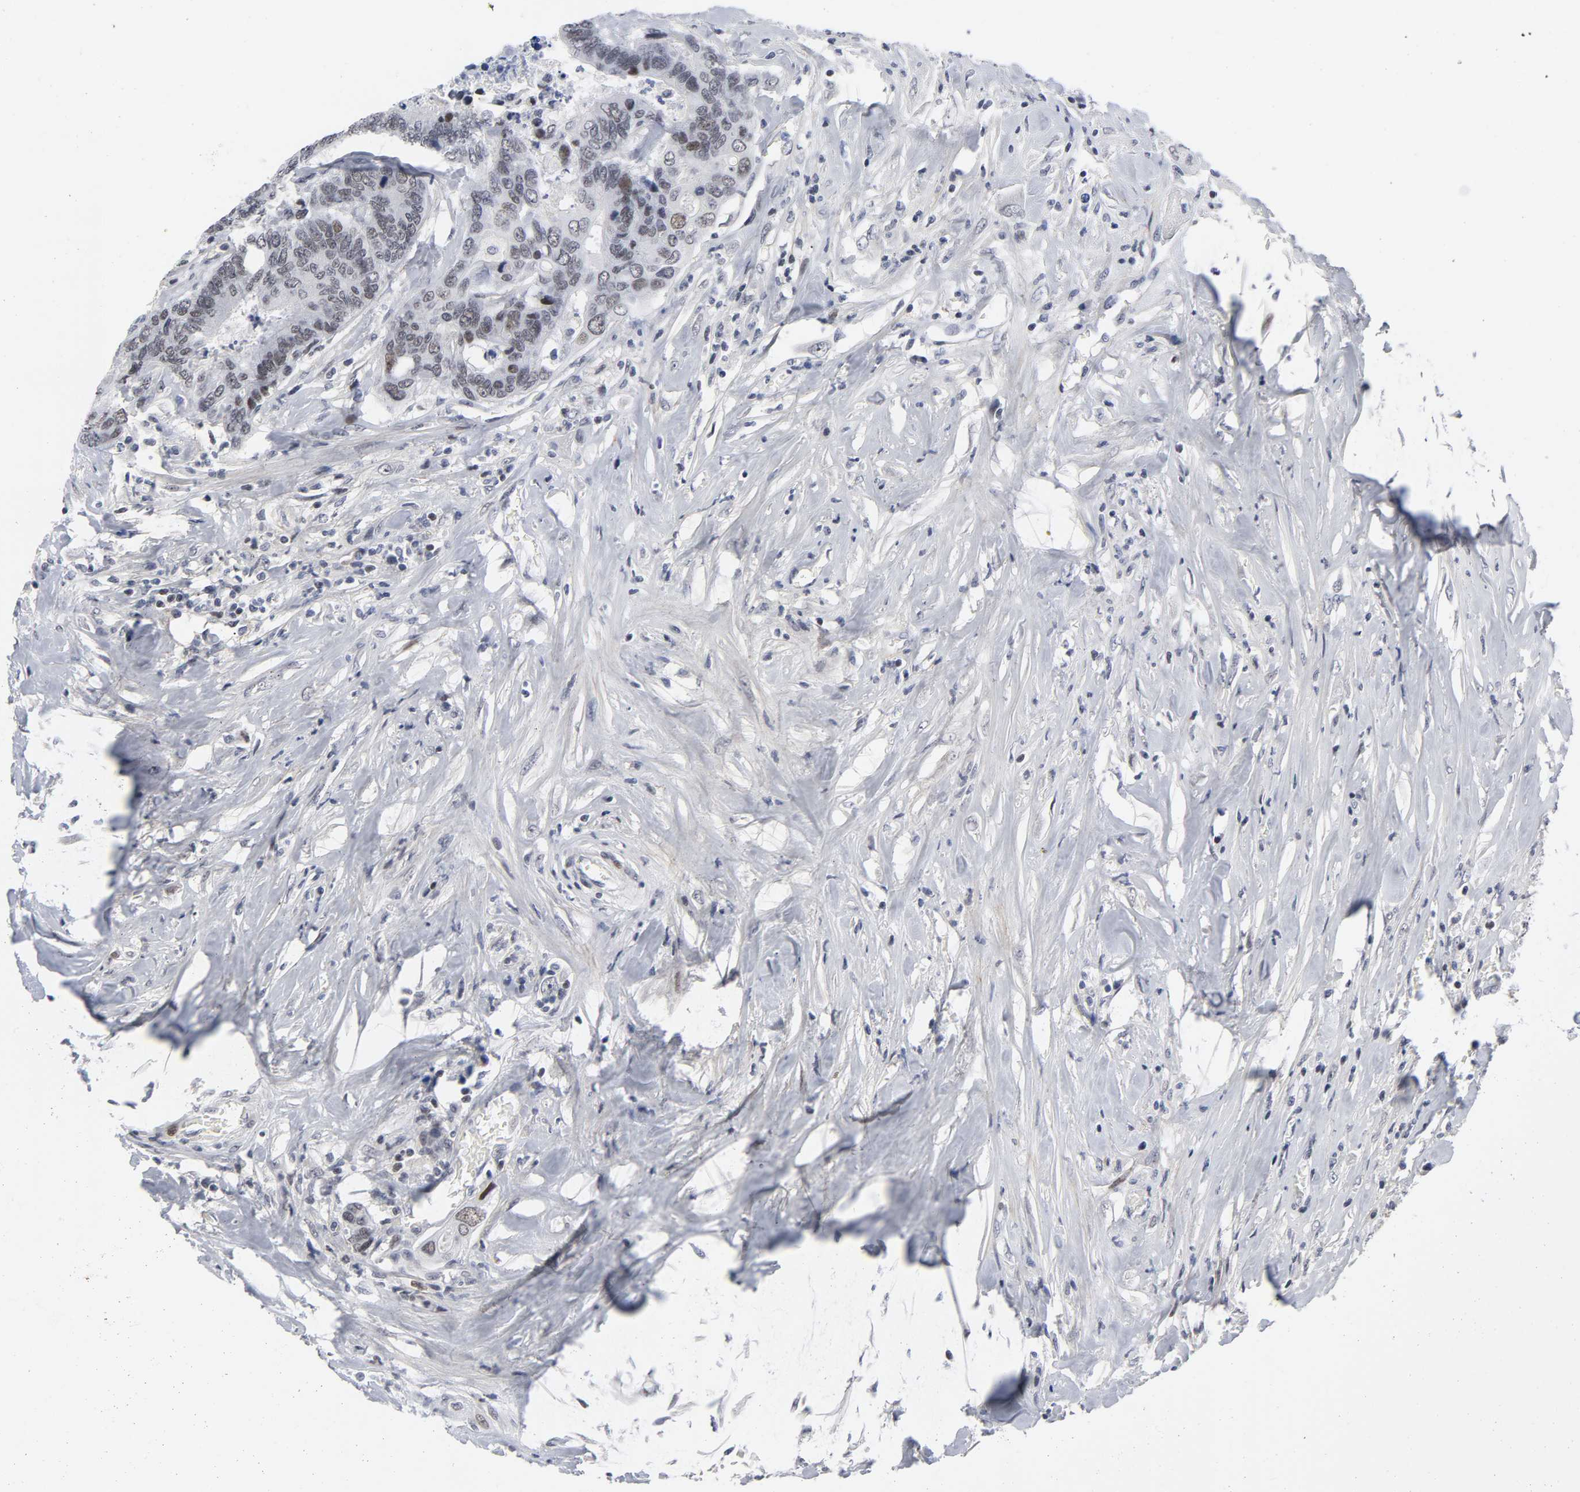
{"staining": {"intensity": "weak", "quantity": "25%-75%", "location": "cytoplasmic/membranous,nuclear"}, "tissue": "colorectal cancer", "cell_type": "Tumor cells", "image_type": "cancer", "snomed": [{"axis": "morphology", "description": "Adenocarcinoma, NOS"}, {"axis": "topography", "description": "Rectum"}], "caption": "Weak cytoplasmic/membranous and nuclear positivity is present in approximately 25%-75% of tumor cells in adenocarcinoma (colorectal).", "gene": "DIDO1", "patient": {"sex": "male", "age": 55}}